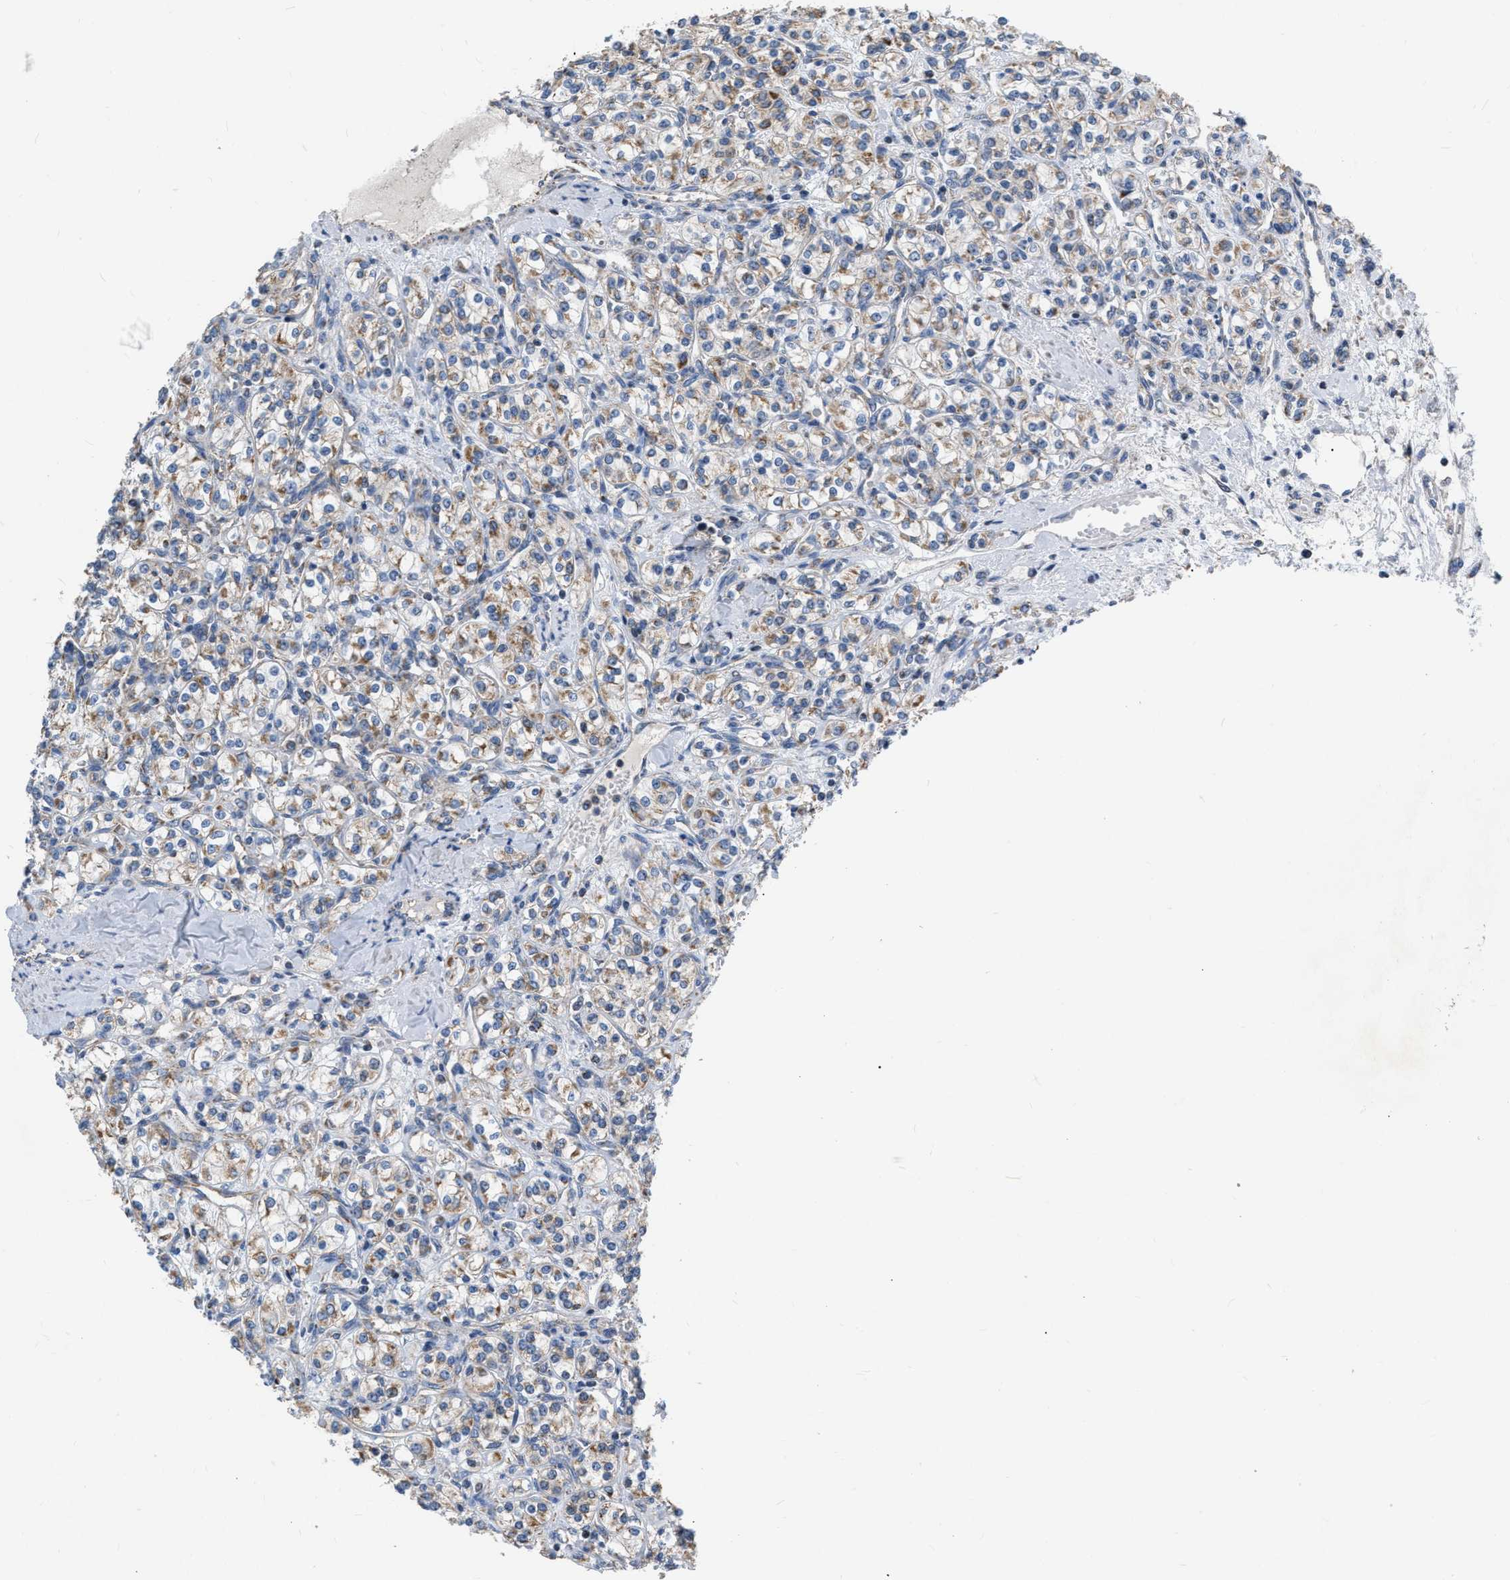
{"staining": {"intensity": "moderate", "quantity": ">75%", "location": "cytoplasmic/membranous"}, "tissue": "renal cancer", "cell_type": "Tumor cells", "image_type": "cancer", "snomed": [{"axis": "morphology", "description": "Adenocarcinoma, NOS"}, {"axis": "topography", "description": "Kidney"}], "caption": "Adenocarcinoma (renal) stained with a protein marker reveals moderate staining in tumor cells.", "gene": "DDX56", "patient": {"sex": "male", "age": 77}}